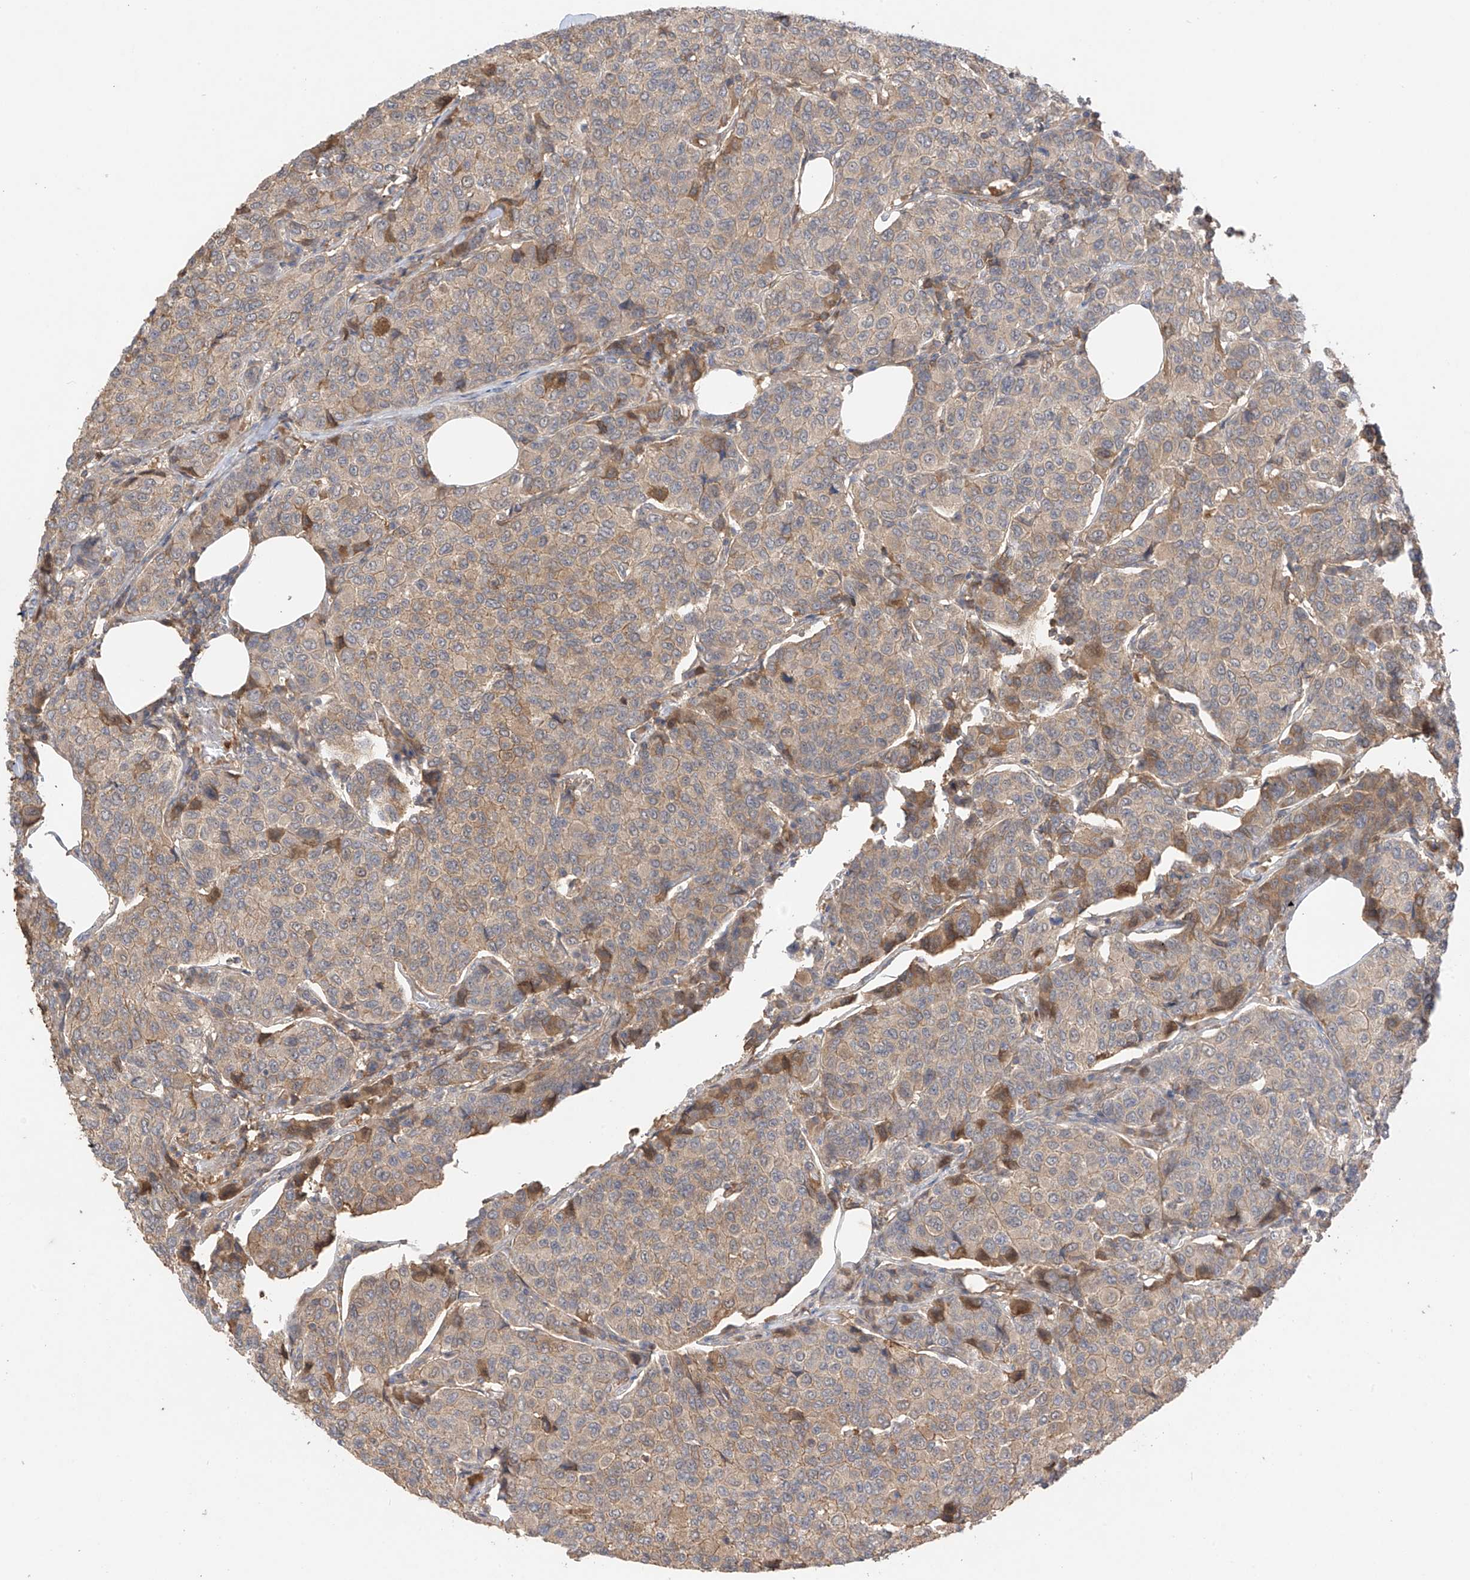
{"staining": {"intensity": "moderate", "quantity": ">75%", "location": "cytoplasmic/membranous"}, "tissue": "breast cancer", "cell_type": "Tumor cells", "image_type": "cancer", "snomed": [{"axis": "morphology", "description": "Duct carcinoma"}, {"axis": "topography", "description": "Breast"}], "caption": "High-power microscopy captured an immunohistochemistry image of breast cancer (infiltrating ductal carcinoma), revealing moderate cytoplasmic/membranous positivity in about >75% of tumor cells. The staining was performed using DAB (3,3'-diaminobenzidine), with brown indicating positive protein expression. Nuclei are stained blue with hematoxylin.", "gene": "CACNA2D4", "patient": {"sex": "female", "age": 55}}